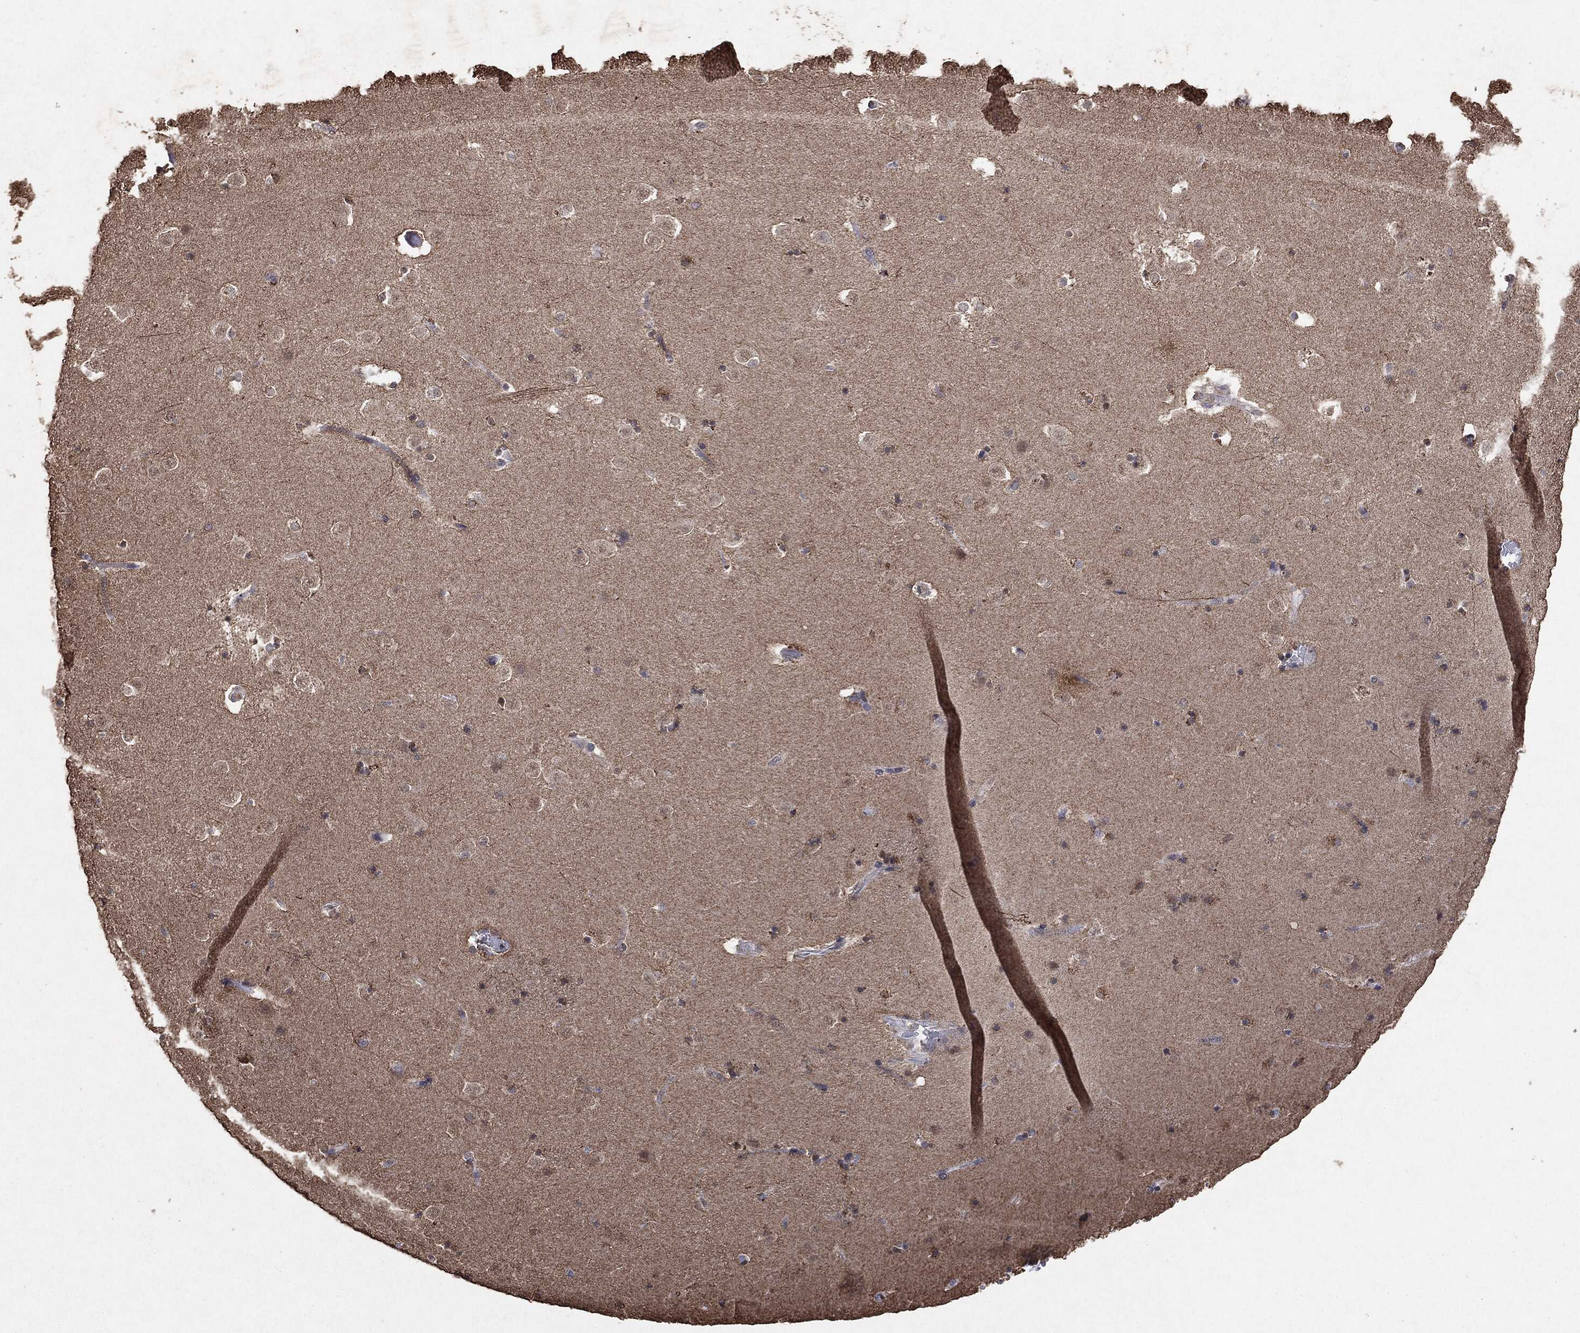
{"staining": {"intensity": "moderate", "quantity": "<25%", "location": "nuclear"}, "tissue": "caudate", "cell_type": "Glial cells", "image_type": "normal", "snomed": [{"axis": "morphology", "description": "Normal tissue, NOS"}, {"axis": "topography", "description": "Lateral ventricle wall"}], "caption": "Immunohistochemical staining of normal caudate exhibits <25% levels of moderate nuclear protein positivity in approximately <25% of glial cells. (DAB = brown stain, brightfield microscopy at high magnification).", "gene": "RAD18", "patient": {"sex": "male", "age": 51}}